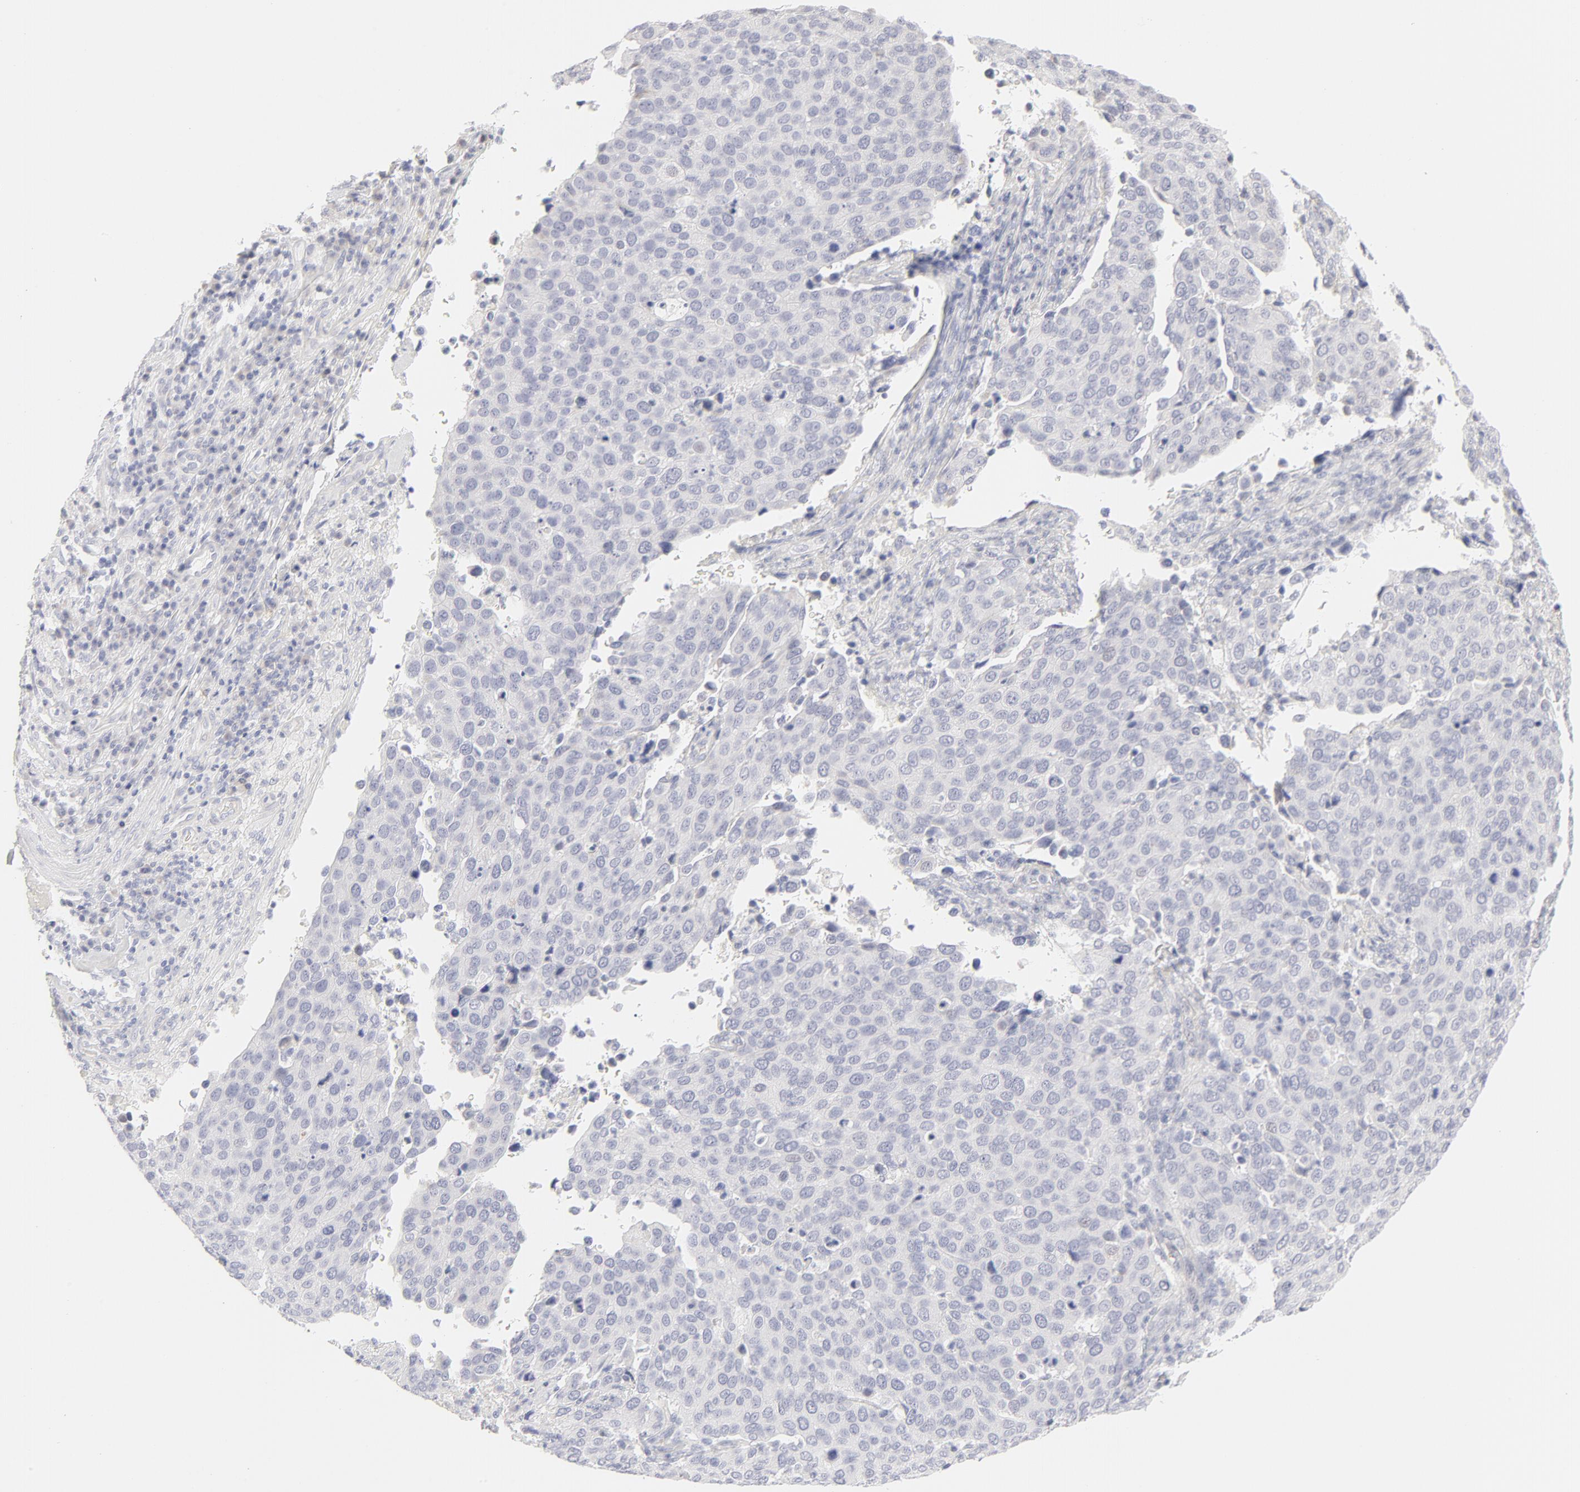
{"staining": {"intensity": "negative", "quantity": "none", "location": "none"}, "tissue": "cervical cancer", "cell_type": "Tumor cells", "image_type": "cancer", "snomed": [{"axis": "morphology", "description": "Squamous cell carcinoma, NOS"}, {"axis": "topography", "description": "Cervix"}], "caption": "Protein analysis of squamous cell carcinoma (cervical) exhibits no significant positivity in tumor cells. (DAB (3,3'-diaminobenzidine) immunohistochemistry with hematoxylin counter stain).", "gene": "NPNT", "patient": {"sex": "female", "age": 54}}